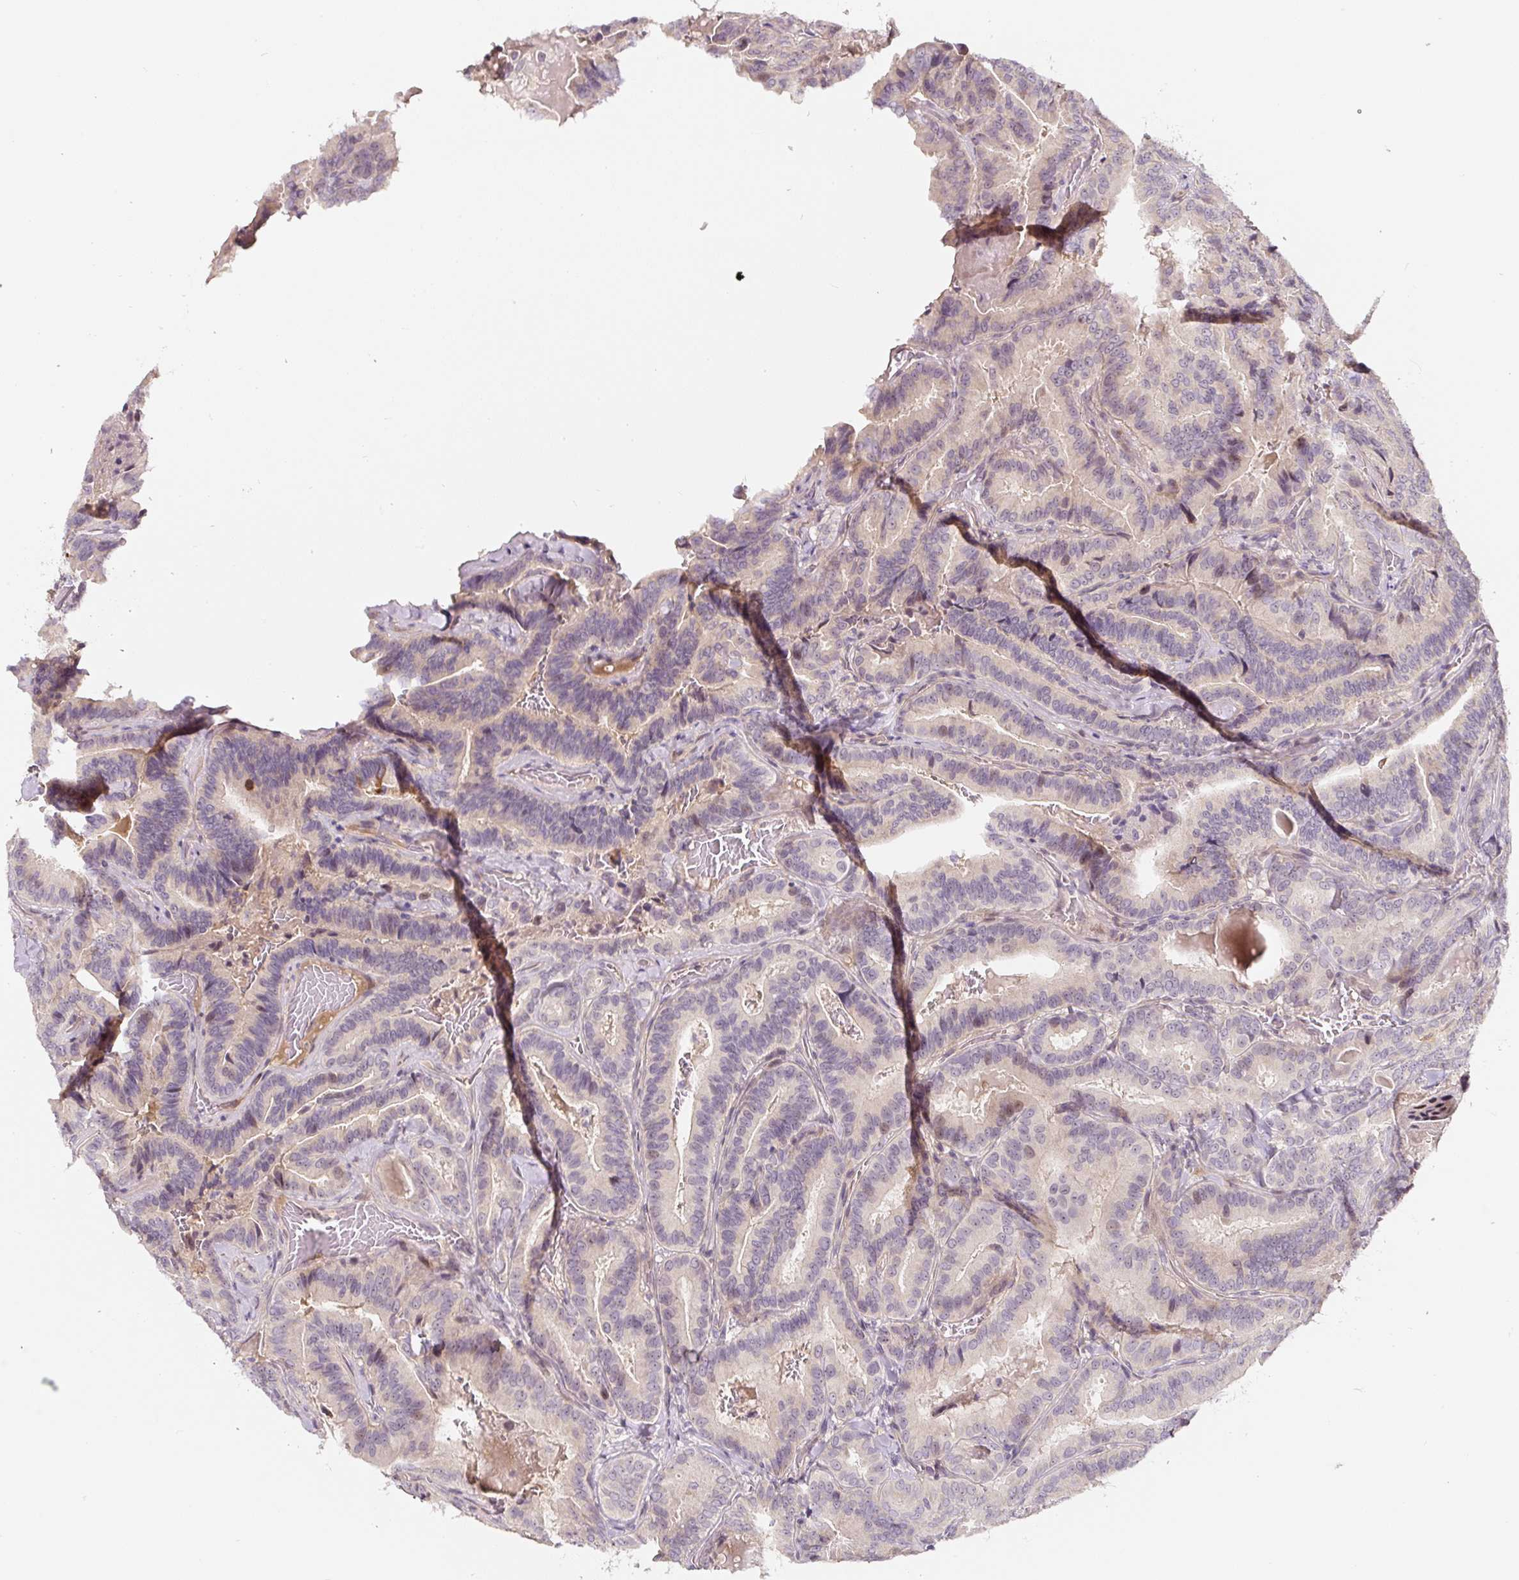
{"staining": {"intensity": "weak", "quantity": "<25%", "location": "nuclear"}, "tissue": "thyroid cancer", "cell_type": "Tumor cells", "image_type": "cancer", "snomed": [{"axis": "morphology", "description": "Papillary adenocarcinoma, NOS"}, {"axis": "topography", "description": "Thyroid gland"}], "caption": "Micrograph shows no significant protein expression in tumor cells of thyroid cancer.", "gene": "PWWP3B", "patient": {"sex": "male", "age": 61}}